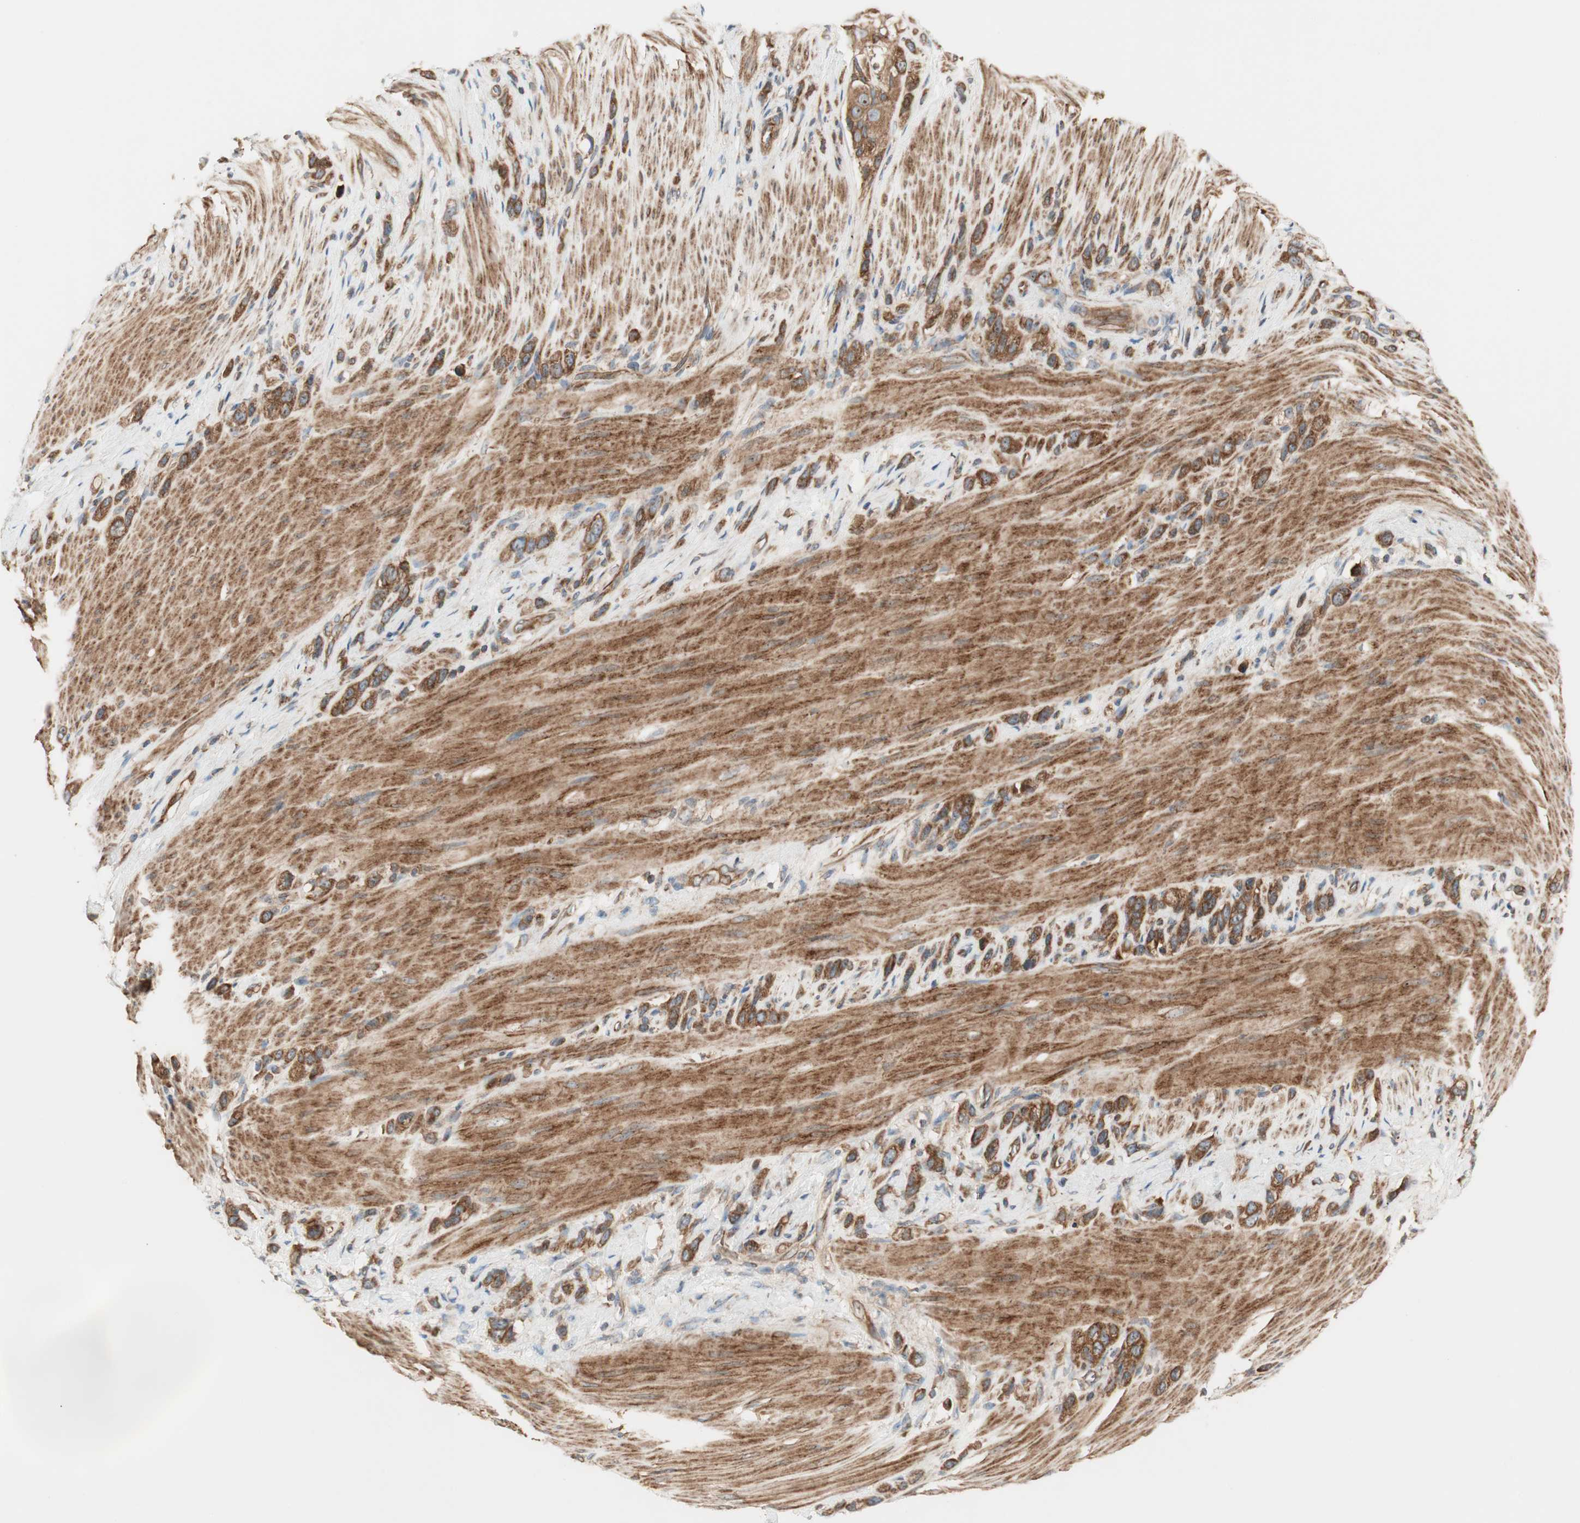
{"staining": {"intensity": "strong", "quantity": ">75%", "location": "cytoplasmic/membranous"}, "tissue": "stomach cancer", "cell_type": "Tumor cells", "image_type": "cancer", "snomed": [{"axis": "morphology", "description": "Normal tissue, NOS"}, {"axis": "morphology", "description": "Adenocarcinoma, NOS"}, {"axis": "morphology", "description": "Adenocarcinoma, High grade"}, {"axis": "topography", "description": "Stomach, upper"}, {"axis": "topography", "description": "Stomach"}], "caption": "The histopathology image displays a brown stain indicating the presence of a protein in the cytoplasmic/membranous of tumor cells in stomach cancer.", "gene": "CTTNBP2NL", "patient": {"sex": "female", "age": 65}}